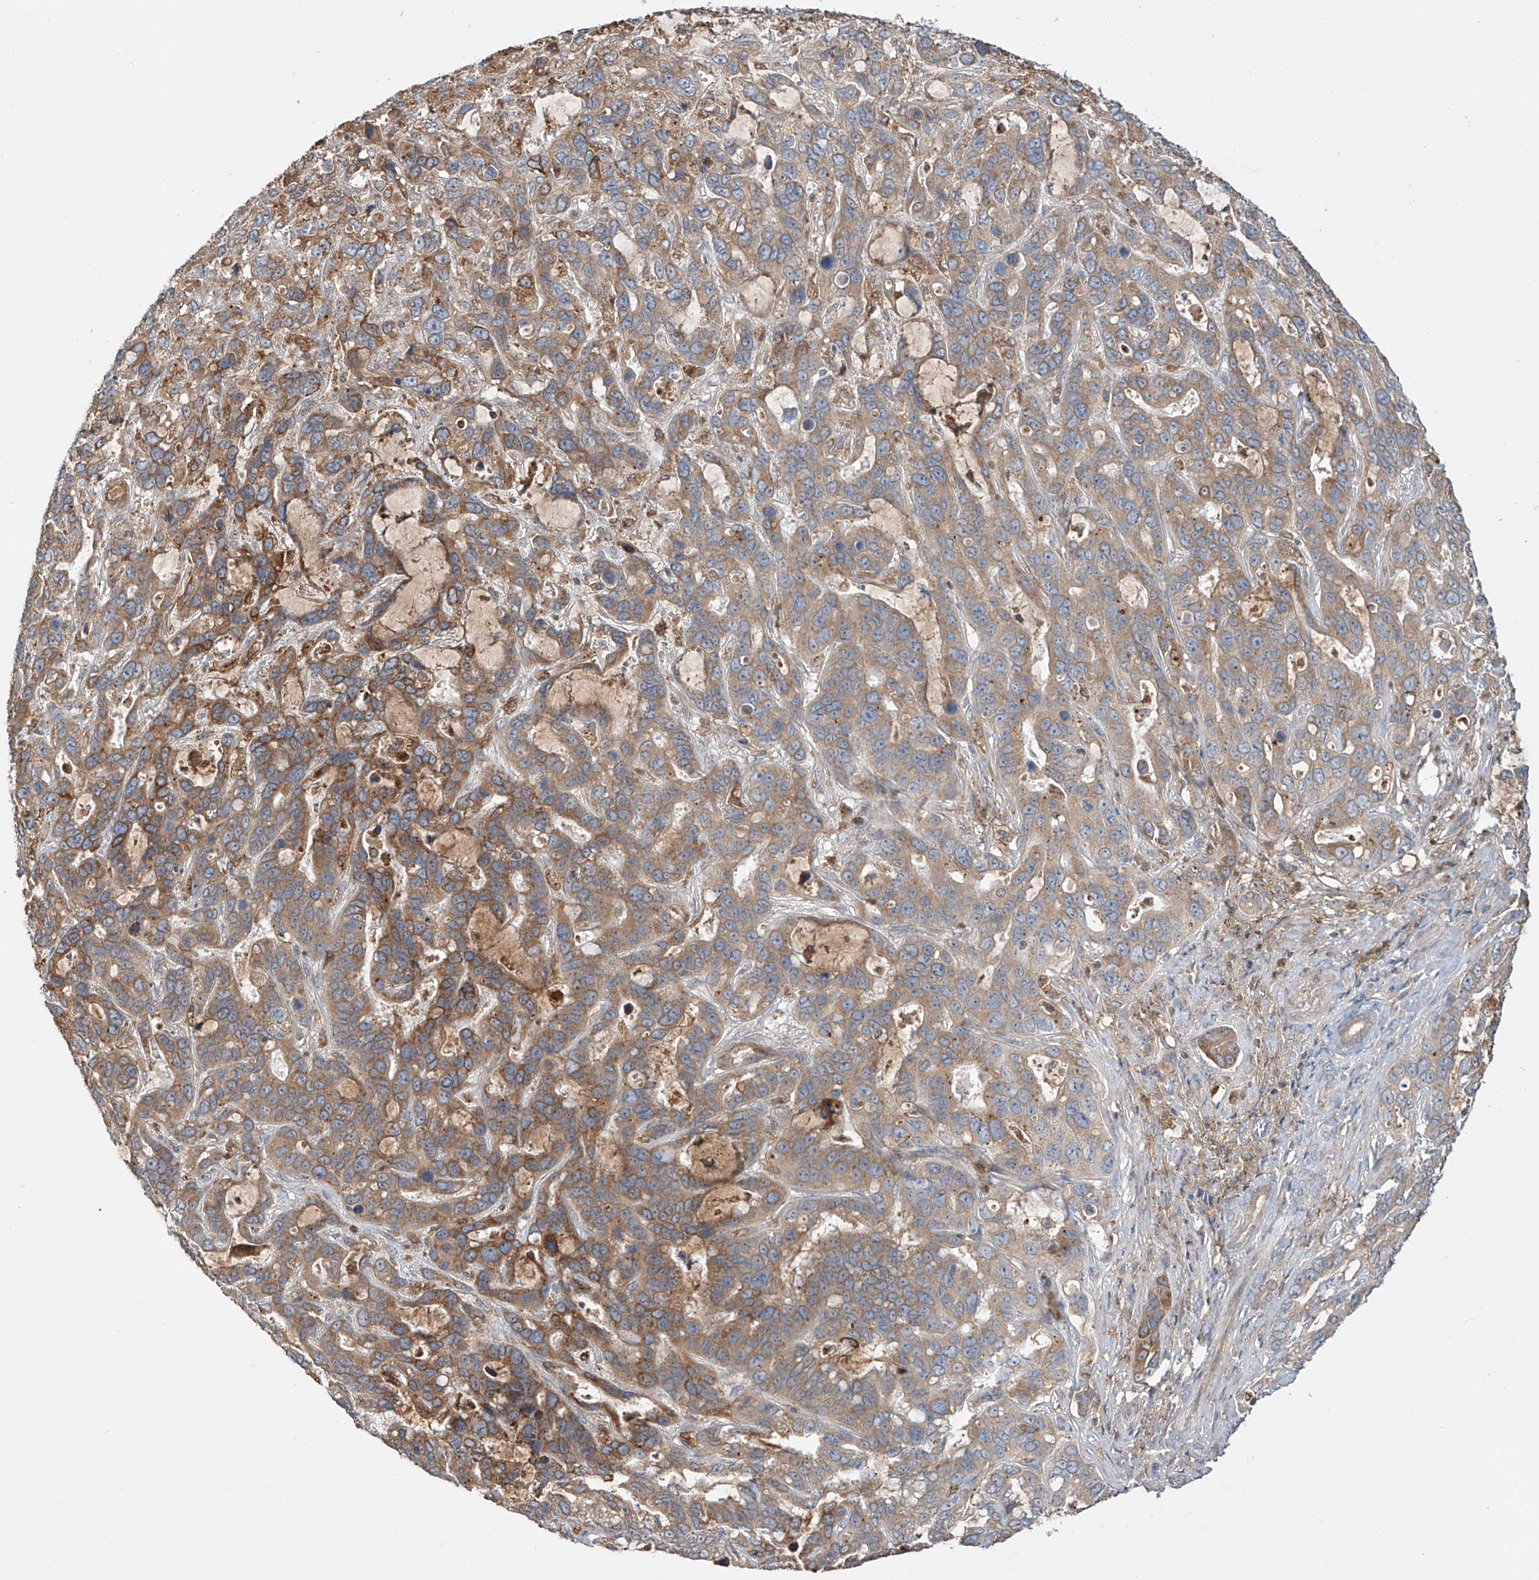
{"staining": {"intensity": "moderate", "quantity": ">75%", "location": "cytoplasmic/membranous"}, "tissue": "liver cancer", "cell_type": "Tumor cells", "image_type": "cancer", "snomed": [{"axis": "morphology", "description": "Cholangiocarcinoma"}, {"axis": "topography", "description": "Liver"}], "caption": "High-magnification brightfield microscopy of liver cancer stained with DAB (brown) and counterstained with hematoxylin (blue). tumor cells exhibit moderate cytoplasmic/membranous expression is present in approximately>75% of cells.", "gene": "ERO1A", "patient": {"sex": "female", "age": 65}}